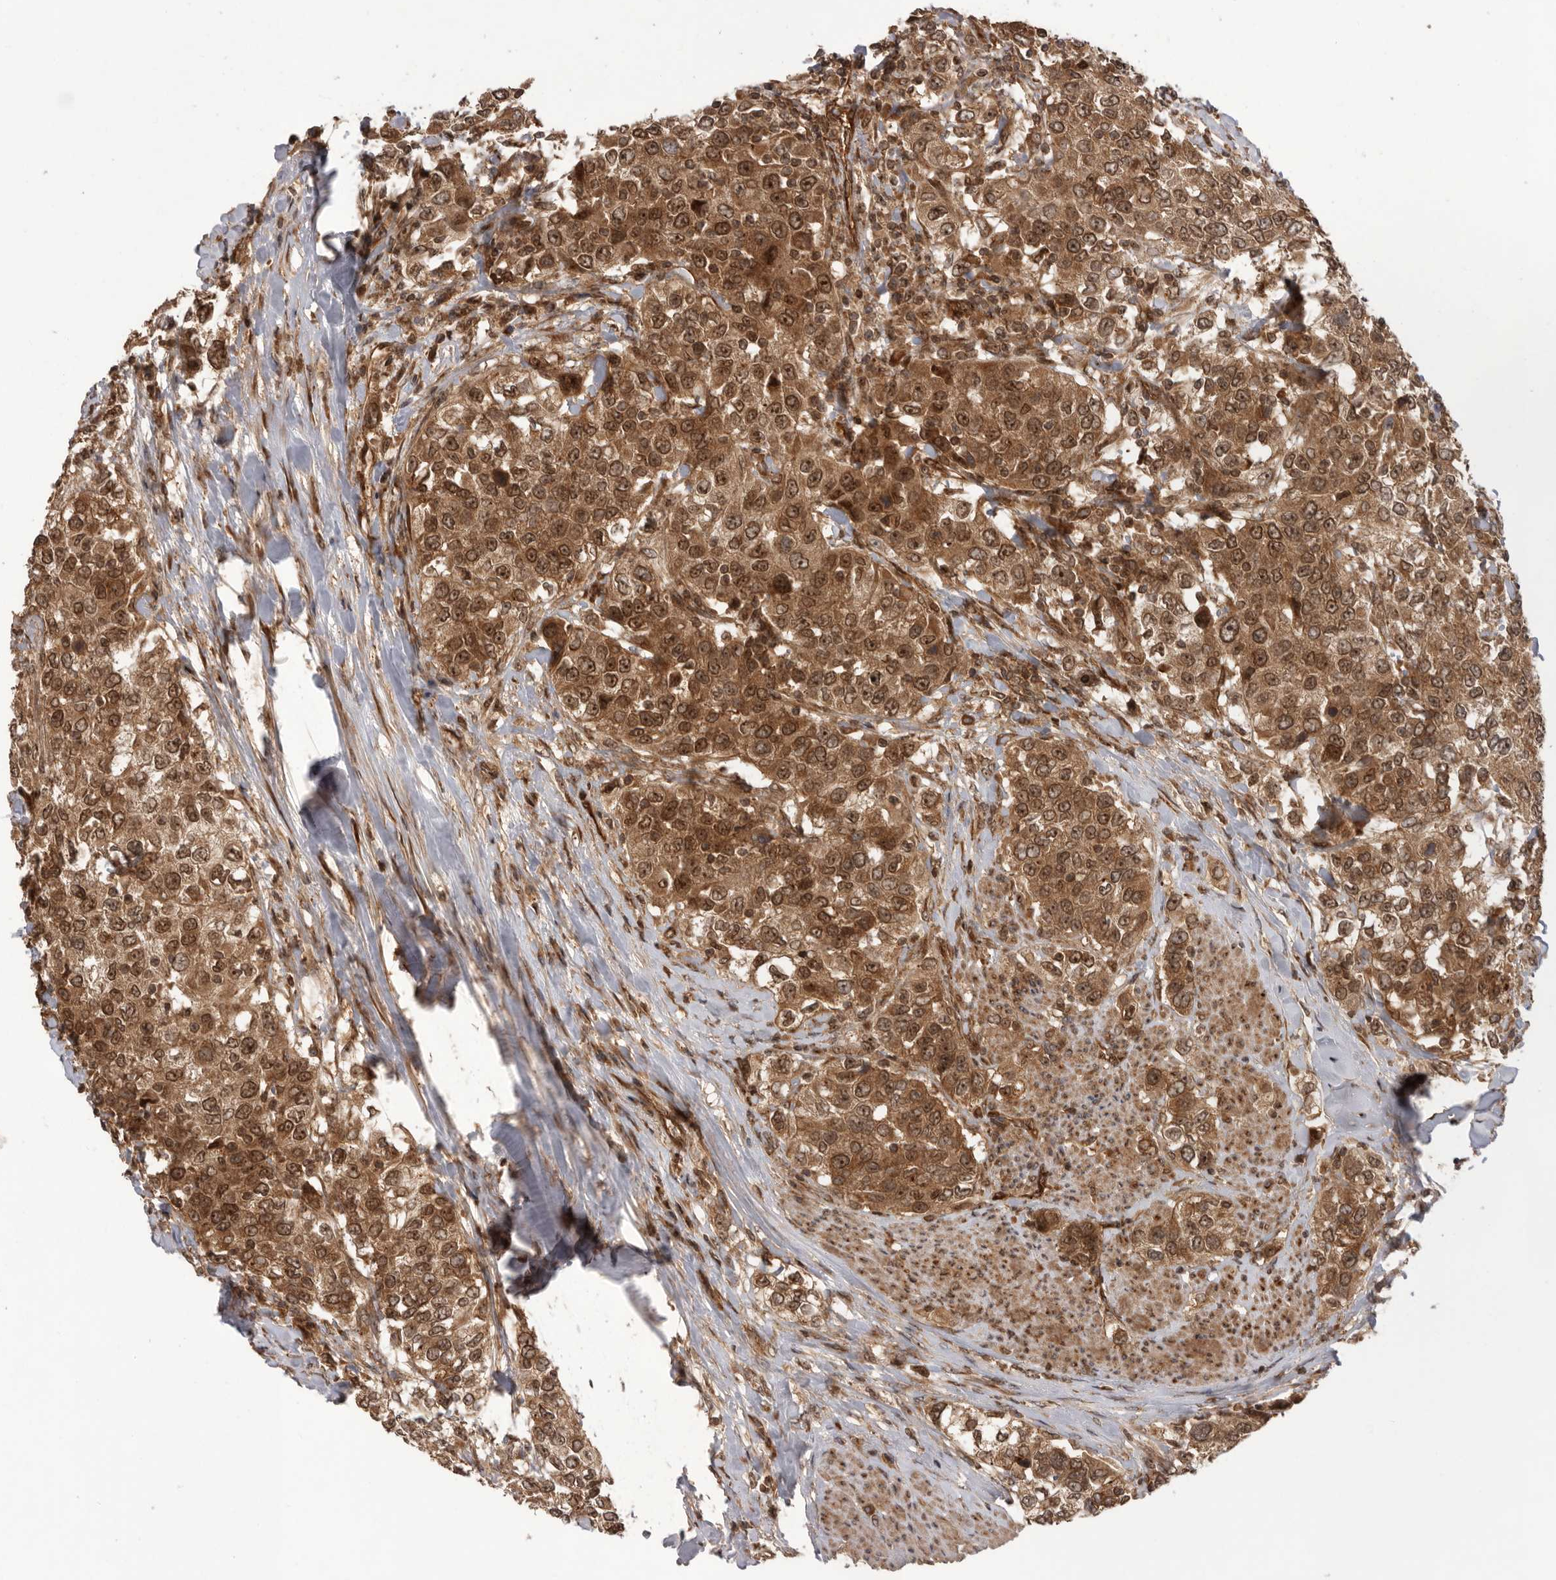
{"staining": {"intensity": "moderate", "quantity": ">75%", "location": "cytoplasmic/membranous,nuclear"}, "tissue": "urothelial cancer", "cell_type": "Tumor cells", "image_type": "cancer", "snomed": [{"axis": "morphology", "description": "Urothelial carcinoma, High grade"}, {"axis": "topography", "description": "Urinary bladder"}], "caption": "This histopathology image displays immunohistochemistry (IHC) staining of human urothelial carcinoma (high-grade), with medium moderate cytoplasmic/membranous and nuclear positivity in approximately >75% of tumor cells.", "gene": "DHDDS", "patient": {"sex": "female", "age": 80}}